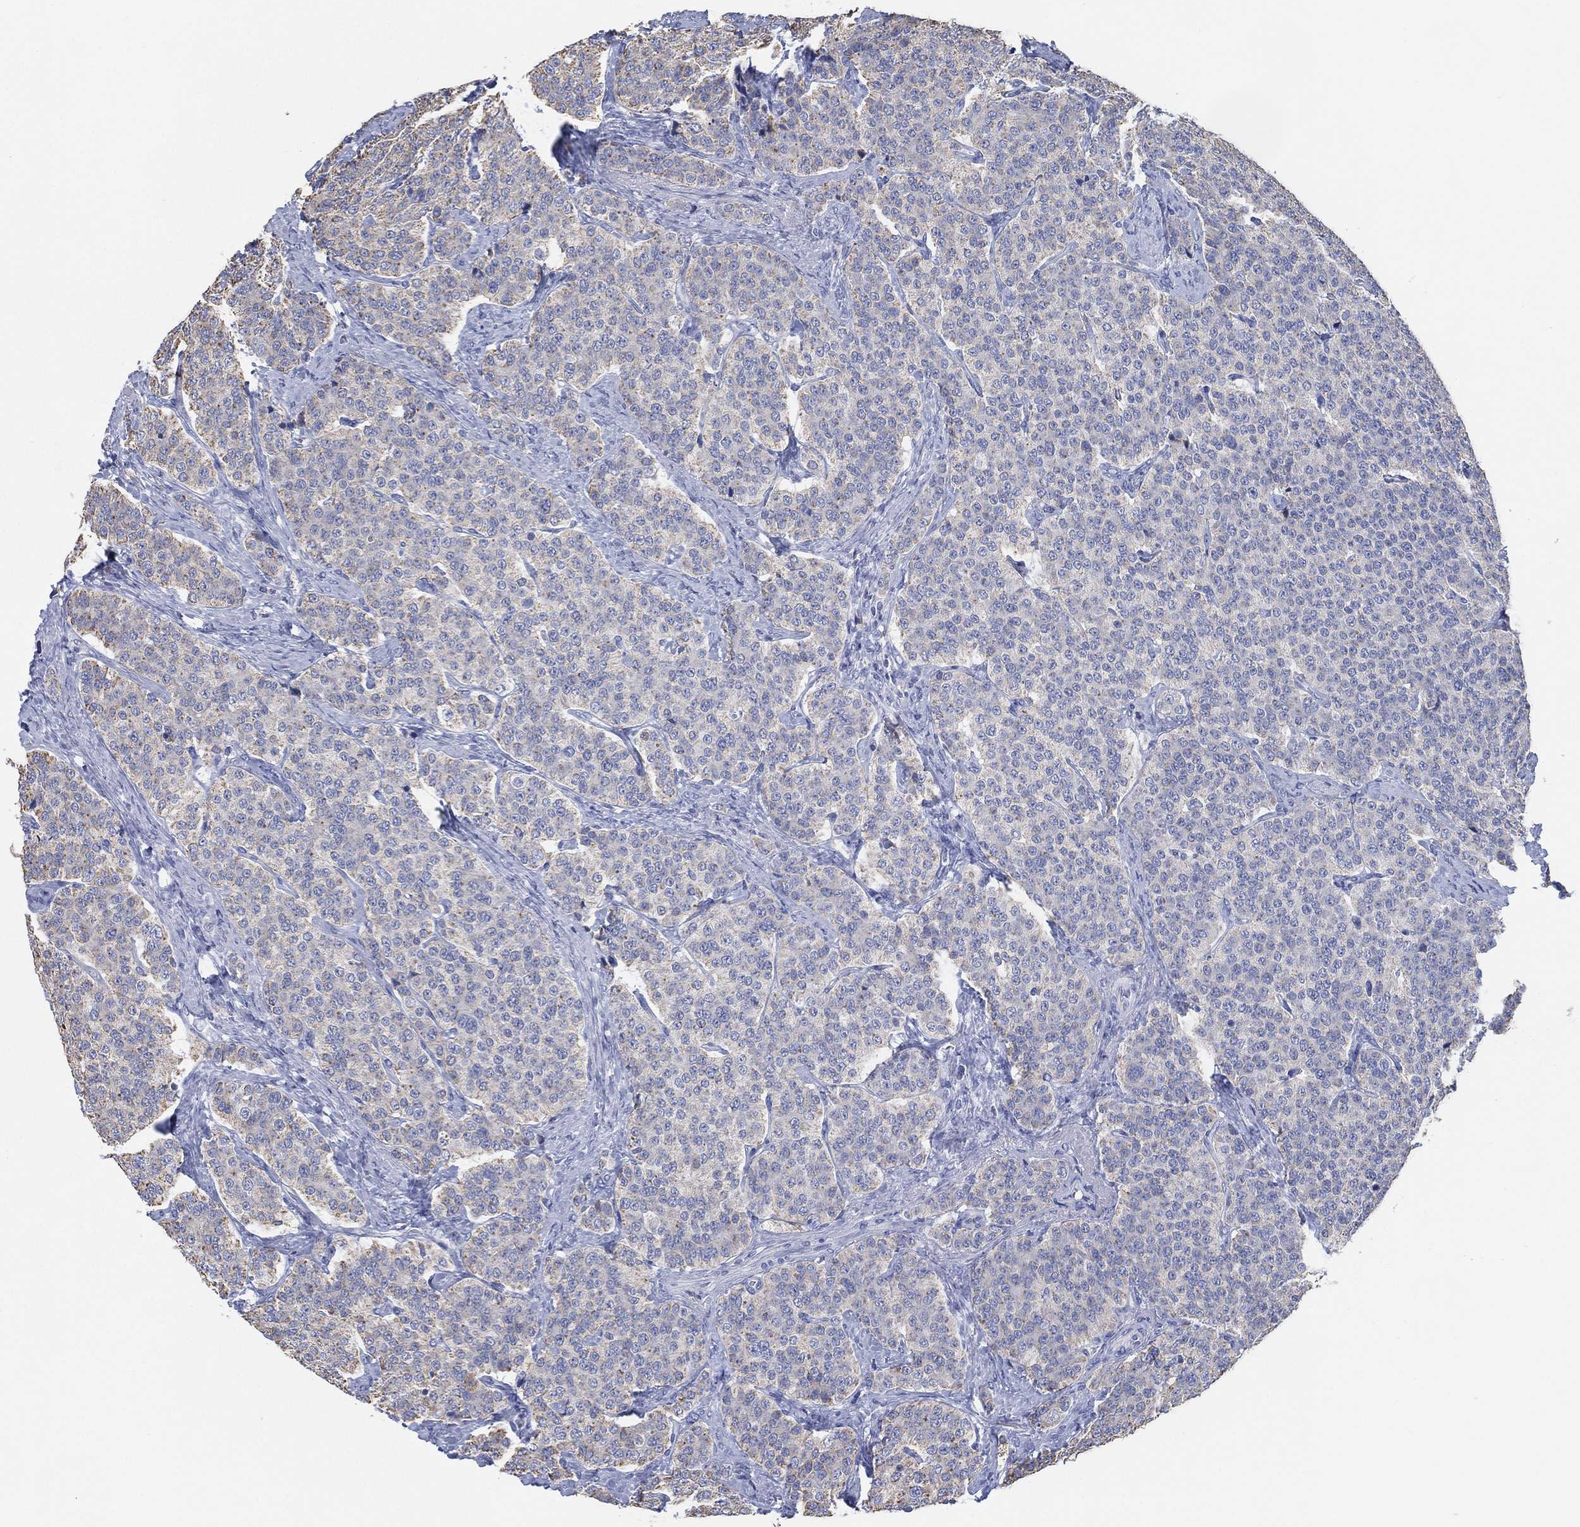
{"staining": {"intensity": "negative", "quantity": "none", "location": "none"}, "tissue": "carcinoid", "cell_type": "Tumor cells", "image_type": "cancer", "snomed": [{"axis": "morphology", "description": "Carcinoid, malignant, NOS"}, {"axis": "topography", "description": "Small intestine"}], "caption": "IHC of carcinoid exhibits no positivity in tumor cells.", "gene": "CFTR", "patient": {"sex": "female", "age": 58}}